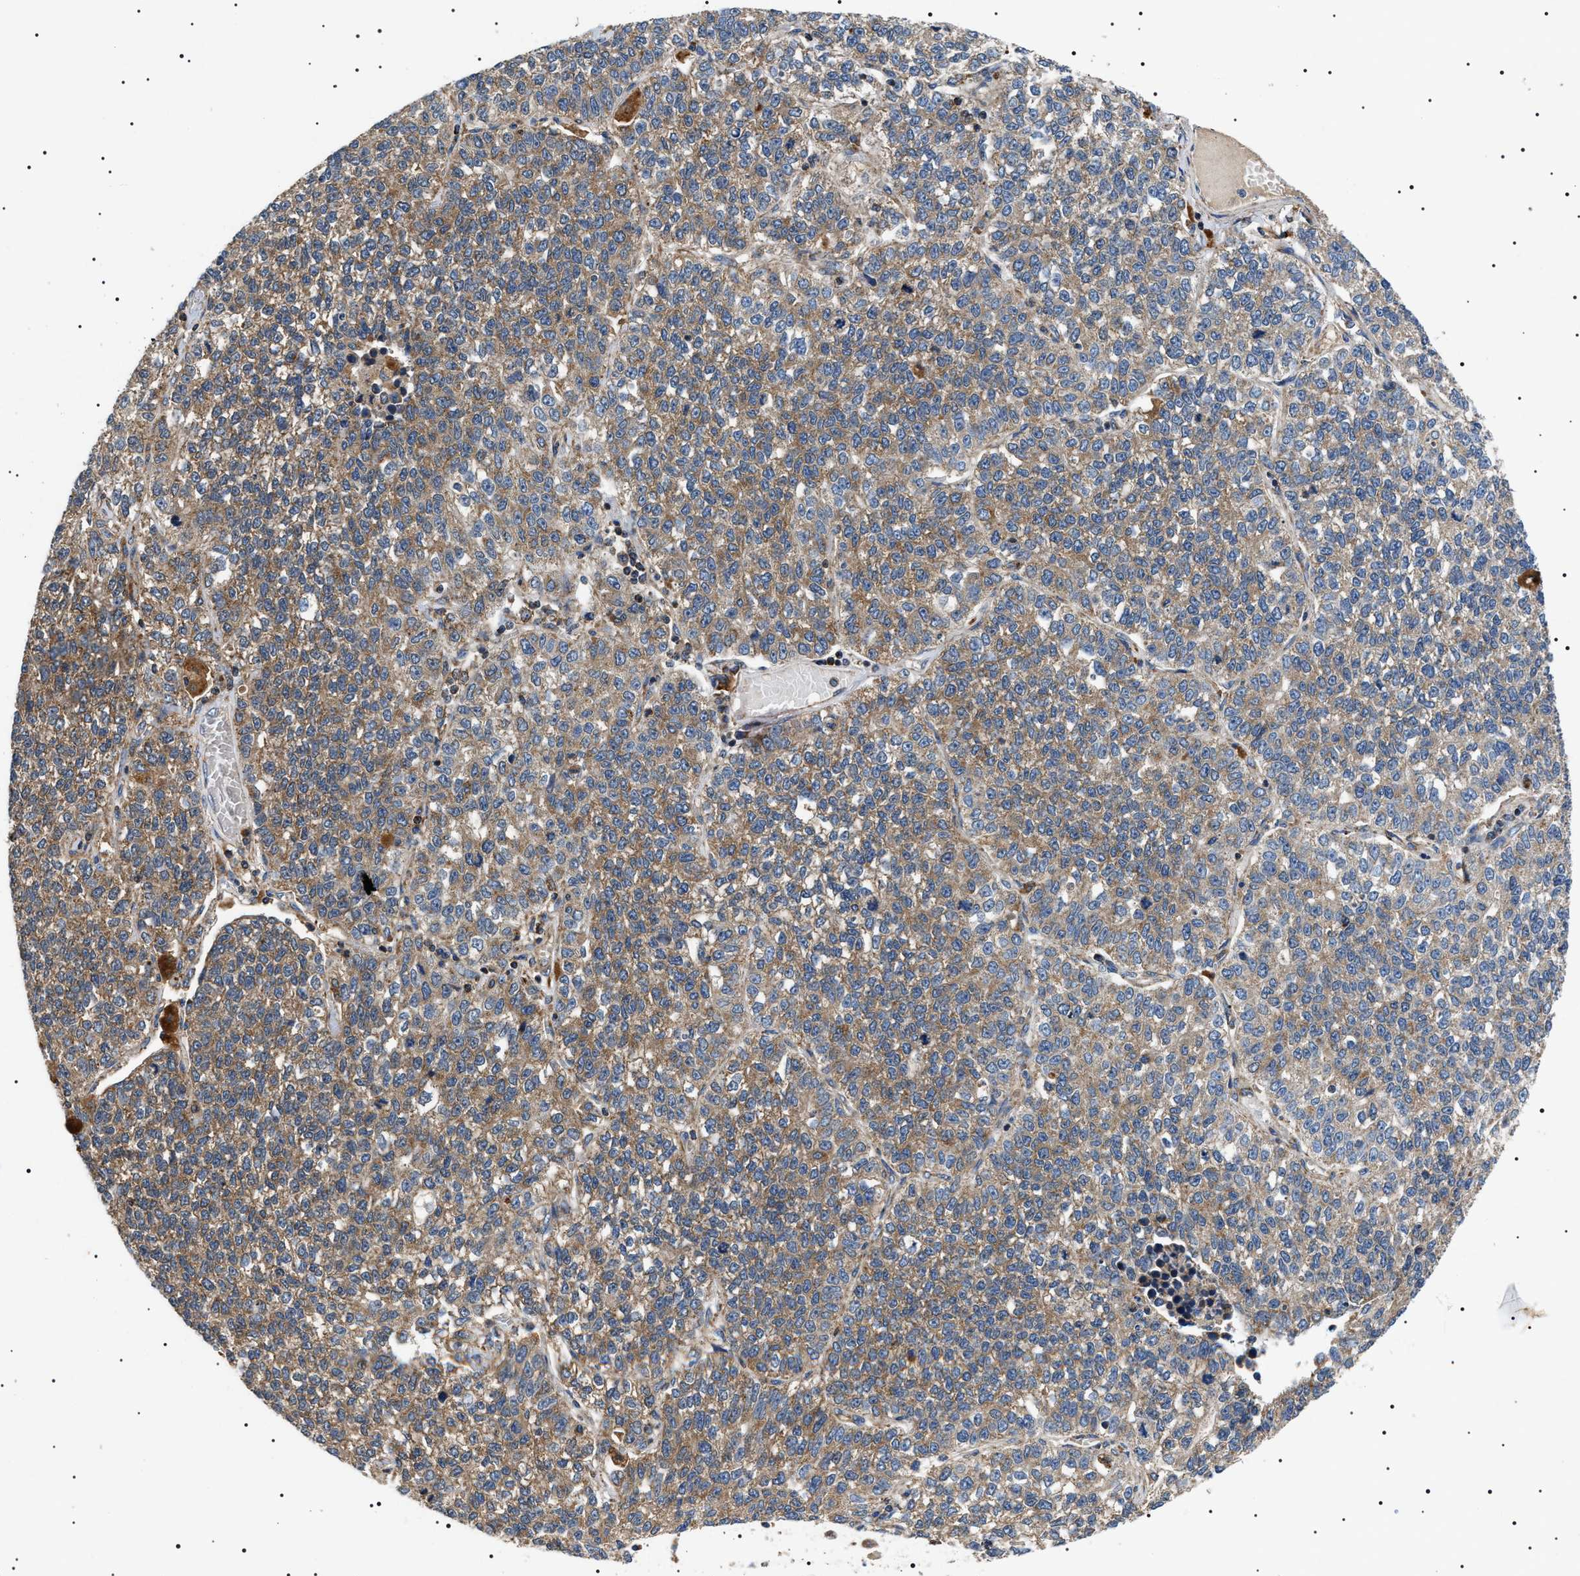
{"staining": {"intensity": "moderate", "quantity": "25%-75%", "location": "cytoplasmic/membranous"}, "tissue": "lung cancer", "cell_type": "Tumor cells", "image_type": "cancer", "snomed": [{"axis": "morphology", "description": "Adenocarcinoma, NOS"}, {"axis": "topography", "description": "Lung"}], "caption": "Human lung adenocarcinoma stained with a protein marker displays moderate staining in tumor cells.", "gene": "OXSM", "patient": {"sex": "male", "age": 49}}